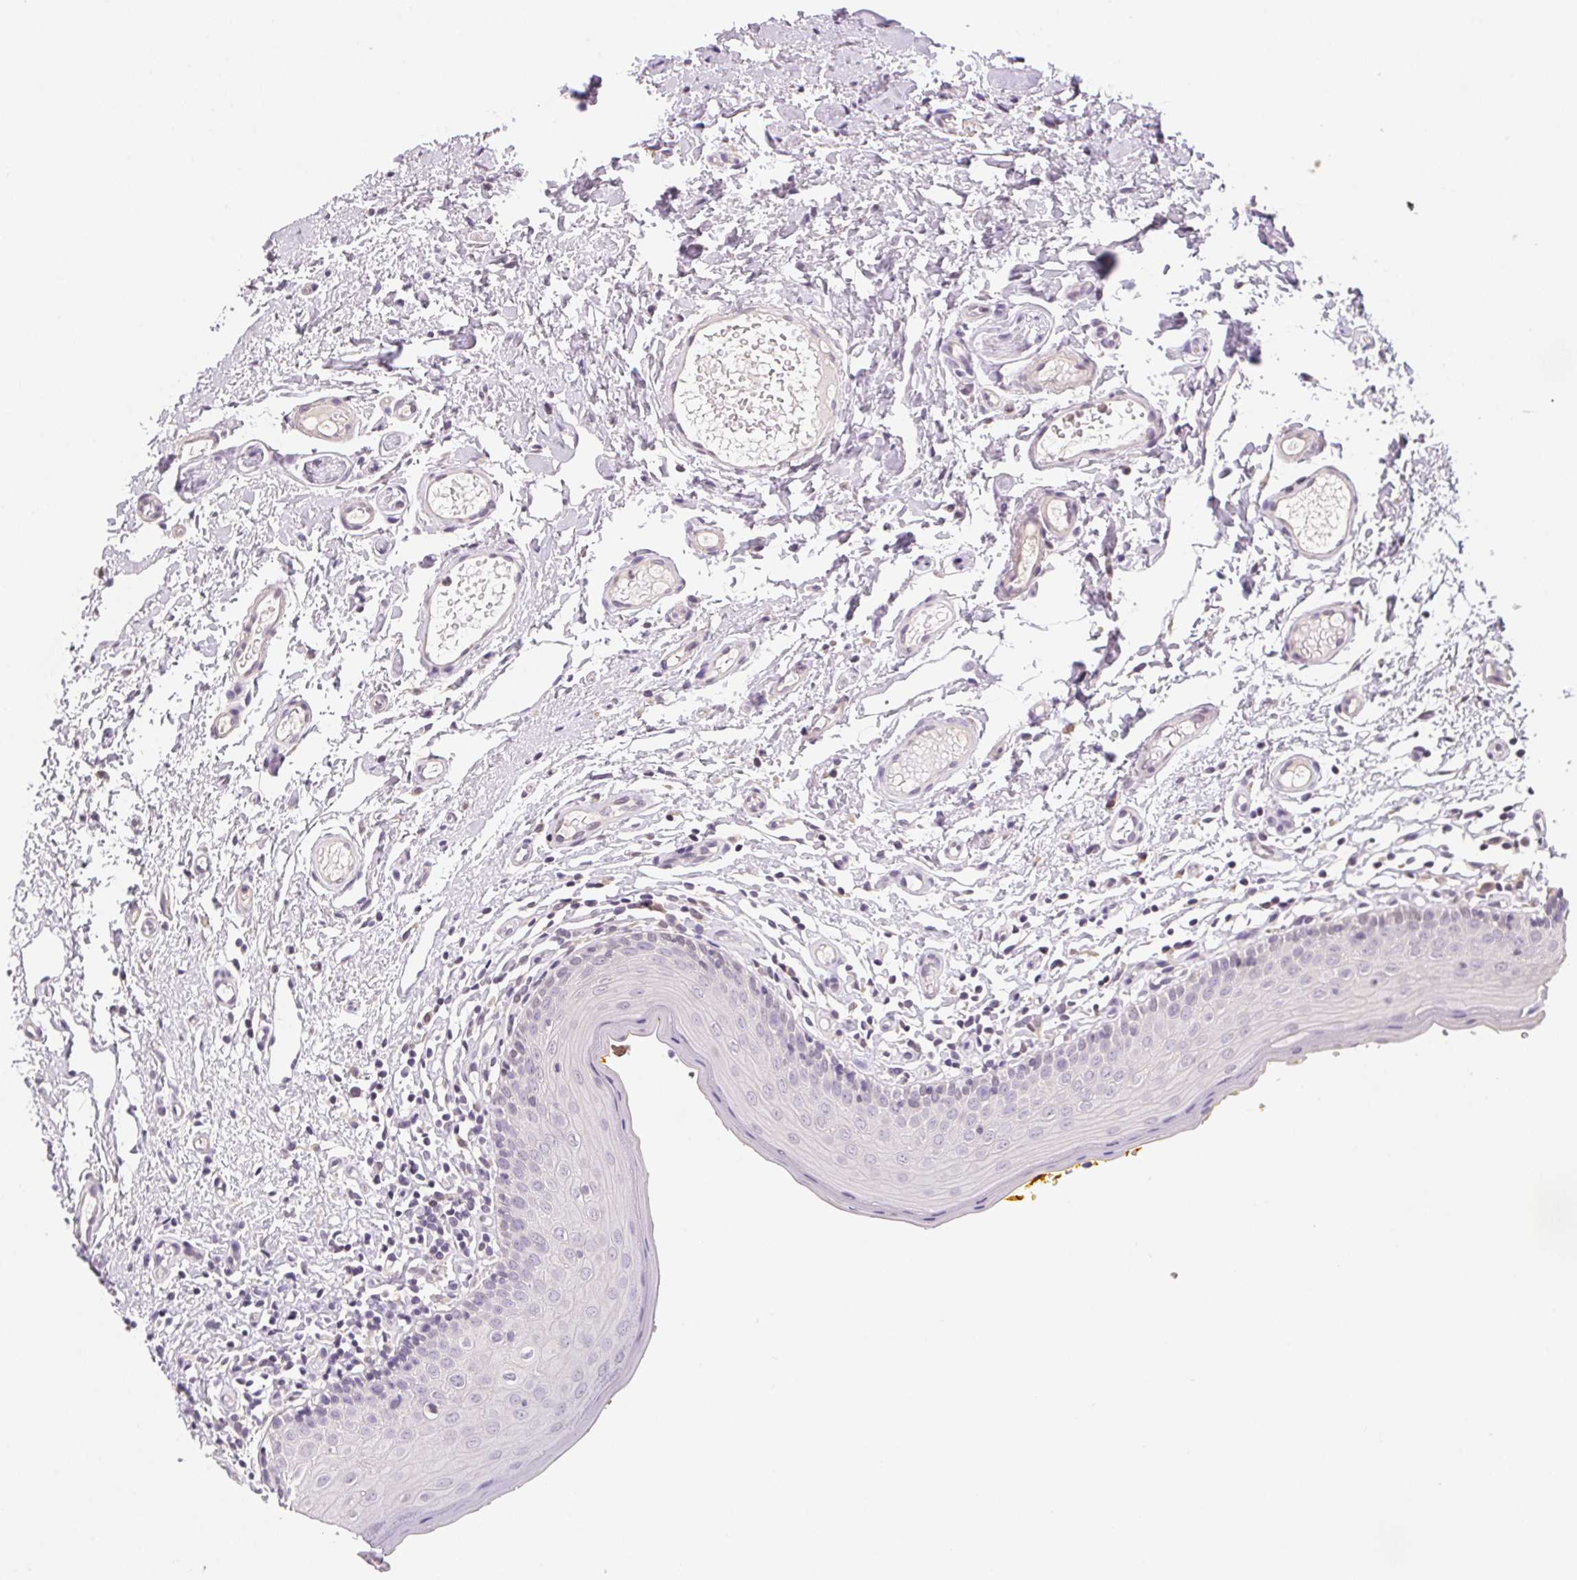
{"staining": {"intensity": "negative", "quantity": "none", "location": "none"}, "tissue": "oral mucosa", "cell_type": "Squamous epithelial cells", "image_type": "normal", "snomed": [{"axis": "morphology", "description": "Normal tissue, NOS"}, {"axis": "topography", "description": "Oral tissue"}, {"axis": "topography", "description": "Tounge, NOS"}], "caption": "High power microscopy image of an immunohistochemistry histopathology image of normal oral mucosa, revealing no significant staining in squamous epithelial cells.", "gene": "ALDH8A1", "patient": {"sex": "female", "age": 58}}